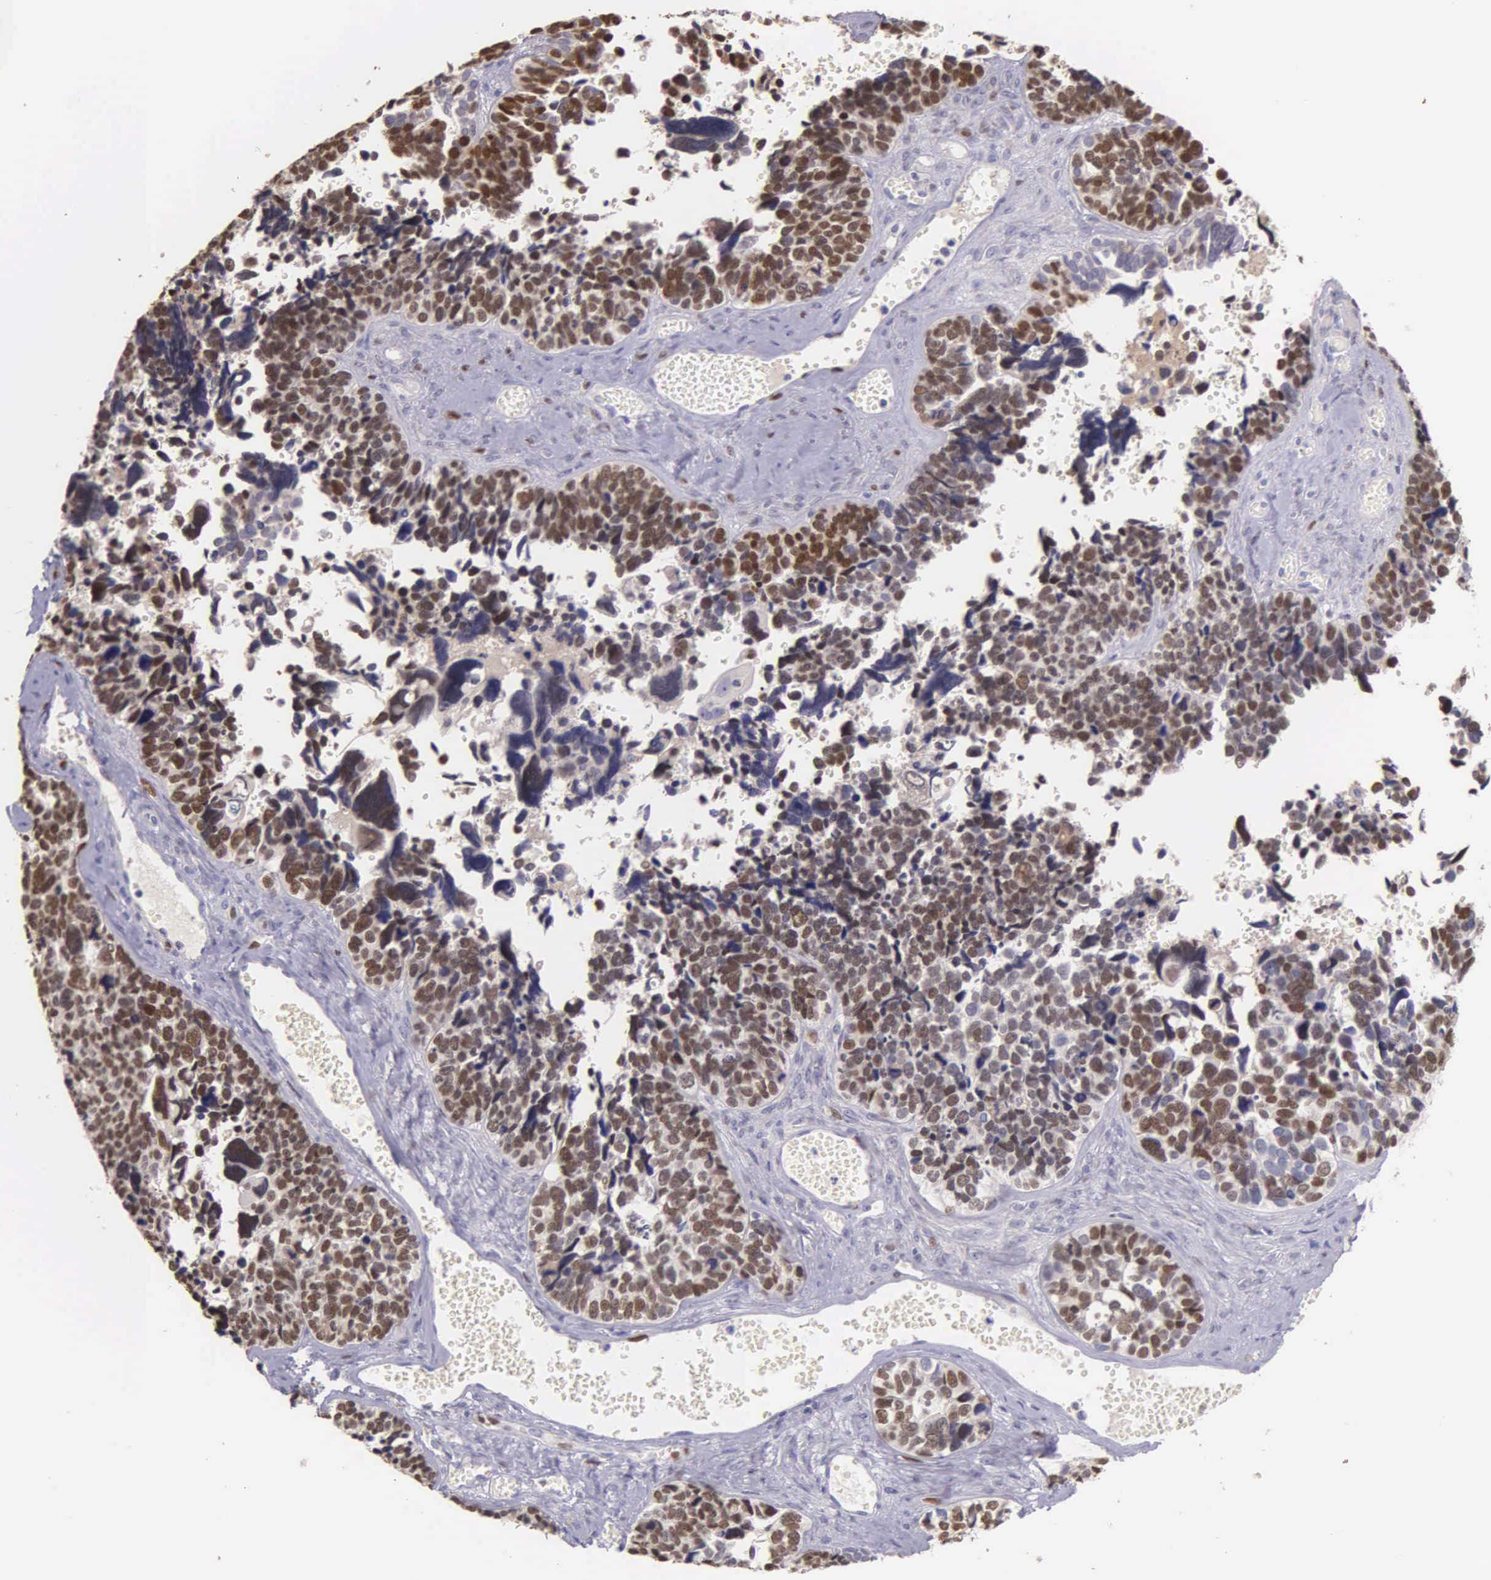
{"staining": {"intensity": "strong", "quantity": ">75%", "location": "nuclear"}, "tissue": "ovarian cancer", "cell_type": "Tumor cells", "image_type": "cancer", "snomed": [{"axis": "morphology", "description": "Cystadenocarcinoma, serous, NOS"}, {"axis": "topography", "description": "Ovary"}], "caption": "Human ovarian cancer (serous cystadenocarcinoma) stained for a protein (brown) demonstrates strong nuclear positive positivity in about >75% of tumor cells.", "gene": "MCM5", "patient": {"sex": "female", "age": 77}}